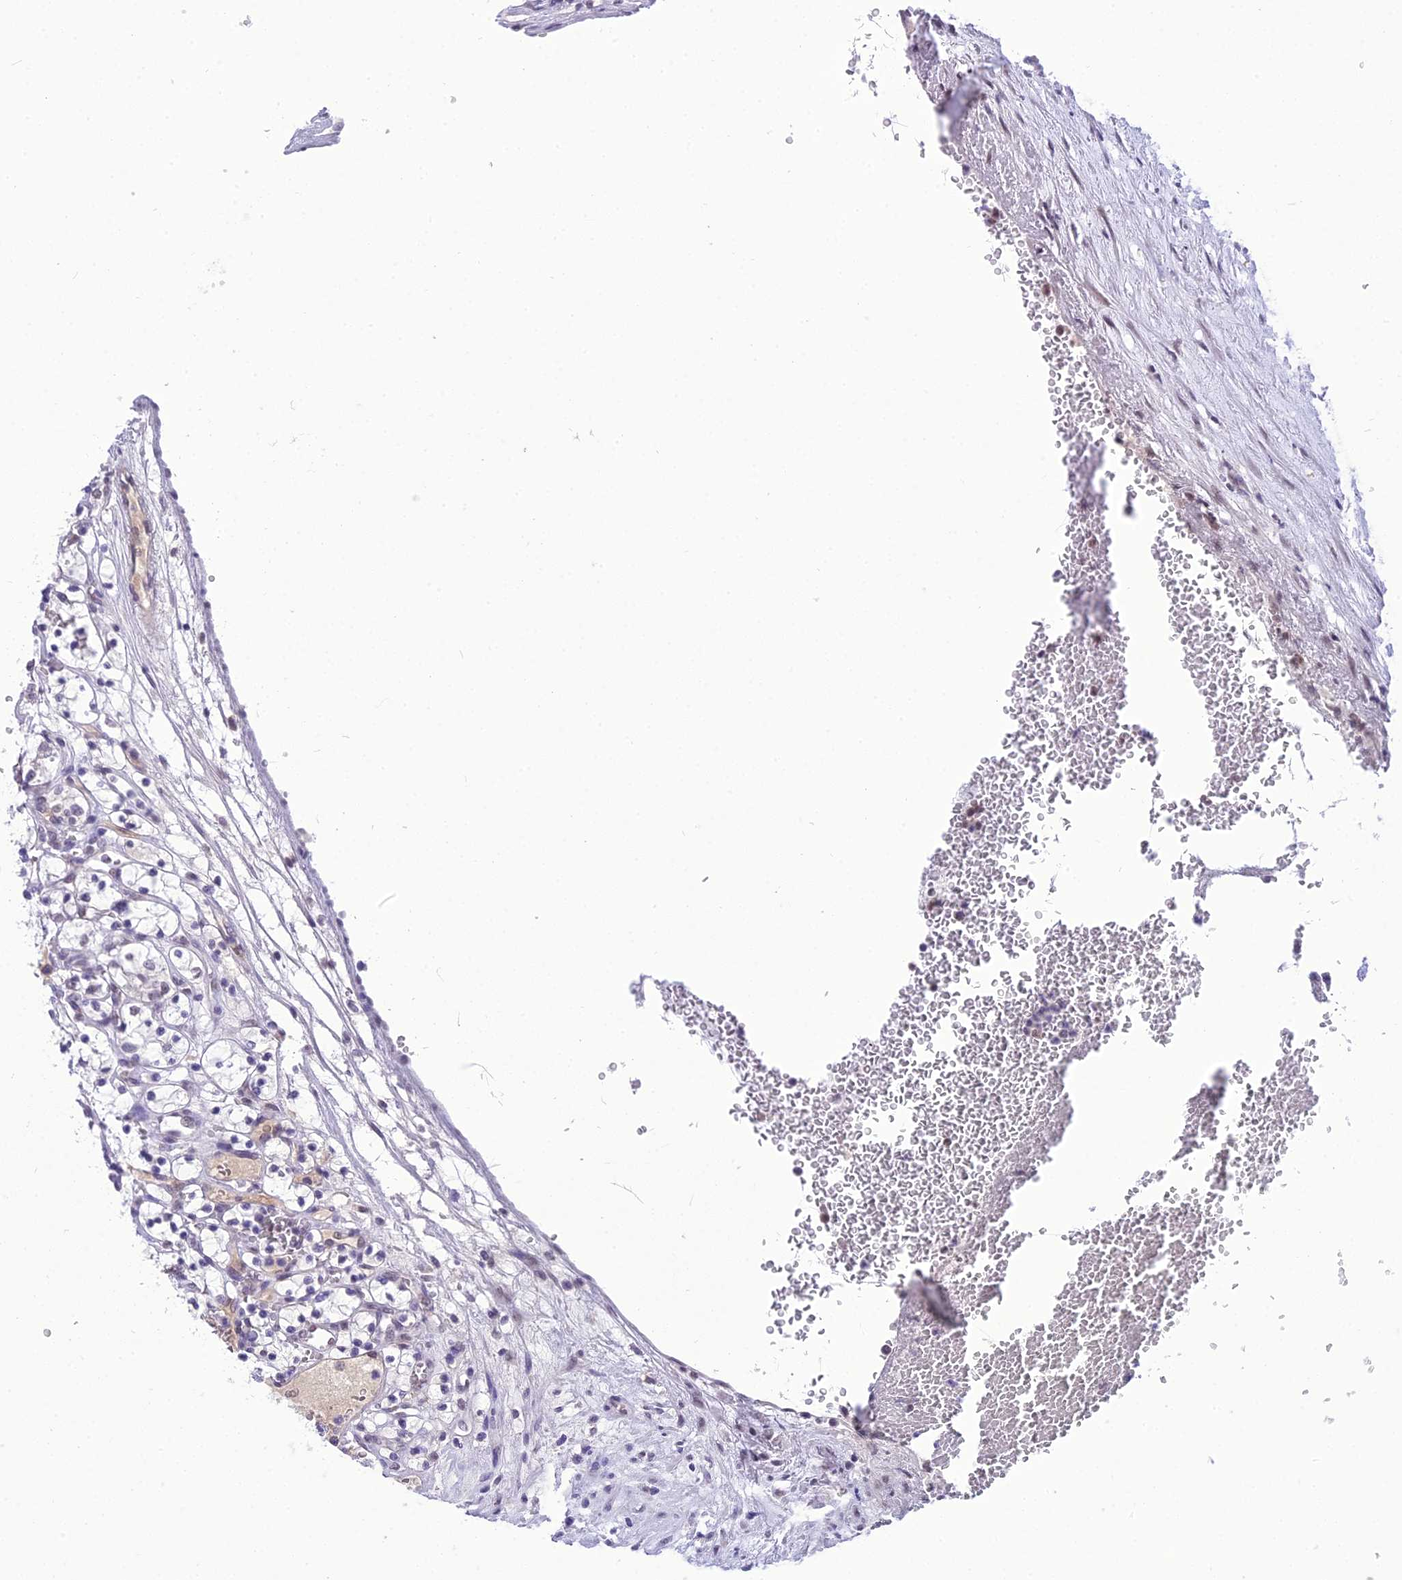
{"staining": {"intensity": "negative", "quantity": "none", "location": "none"}, "tissue": "renal cancer", "cell_type": "Tumor cells", "image_type": "cancer", "snomed": [{"axis": "morphology", "description": "Adenocarcinoma, NOS"}, {"axis": "topography", "description": "Kidney"}], "caption": "Immunohistochemistry micrograph of renal cancer (adenocarcinoma) stained for a protein (brown), which exhibits no expression in tumor cells.", "gene": "SH3RF3", "patient": {"sex": "female", "age": 69}}